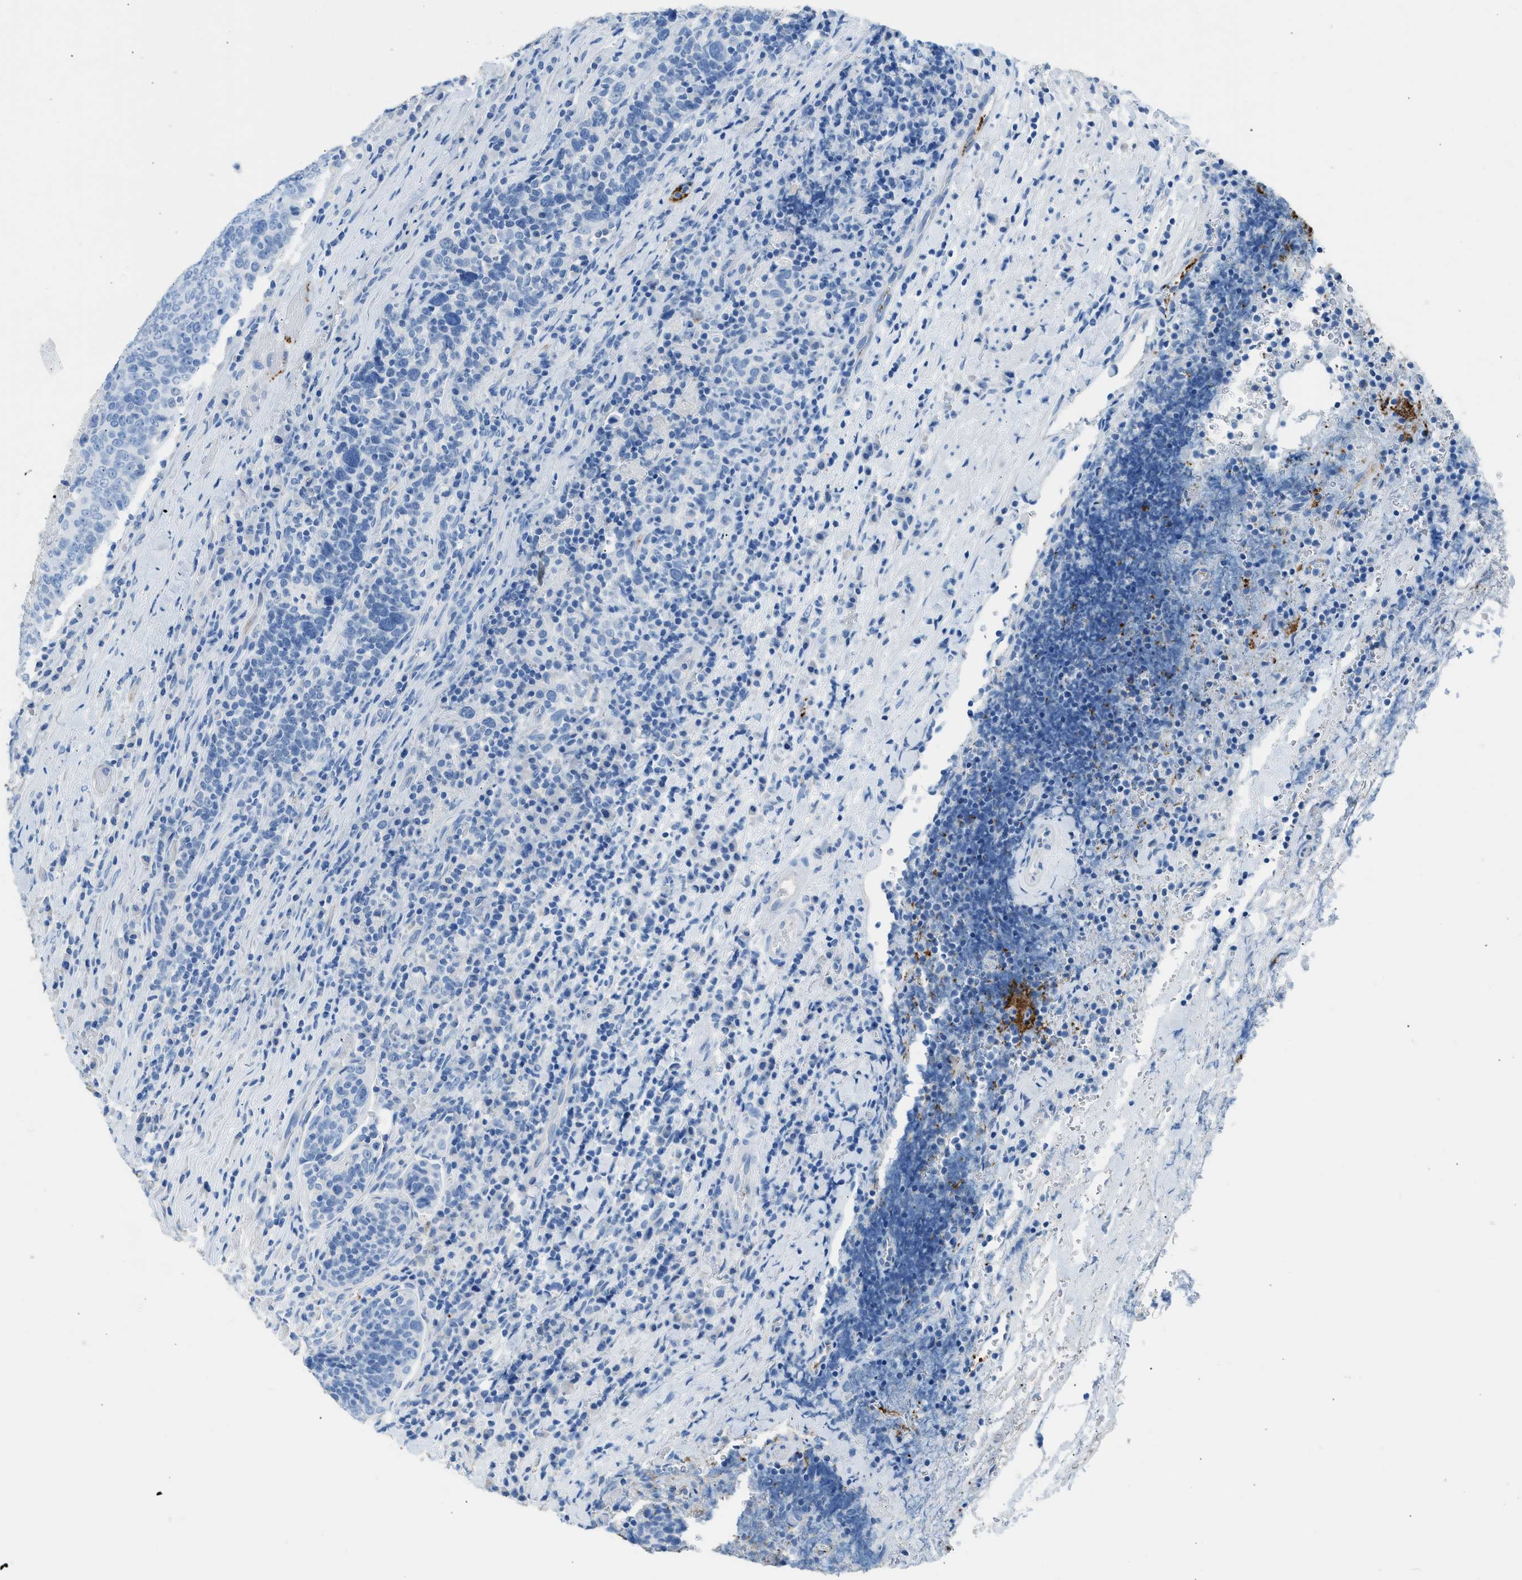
{"staining": {"intensity": "negative", "quantity": "none", "location": "none"}, "tissue": "head and neck cancer", "cell_type": "Tumor cells", "image_type": "cancer", "snomed": [{"axis": "morphology", "description": "Squamous cell carcinoma, NOS"}, {"axis": "morphology", "description": "Squamous cell carcinoma, metastatic, NOS"}, {"axis": "topography", "description": "Lymph node"}, {"axis": "topography", "description": "Head-Neck"}], "caption": "The immunohistochemistry (IHC) histopathology image has no significant expression in tumor cells of metastatic squamous cell carcinoma (head and neck) tissue.", "gene": "FAIM2", "patient": {"sex": "male", "age": 62}}